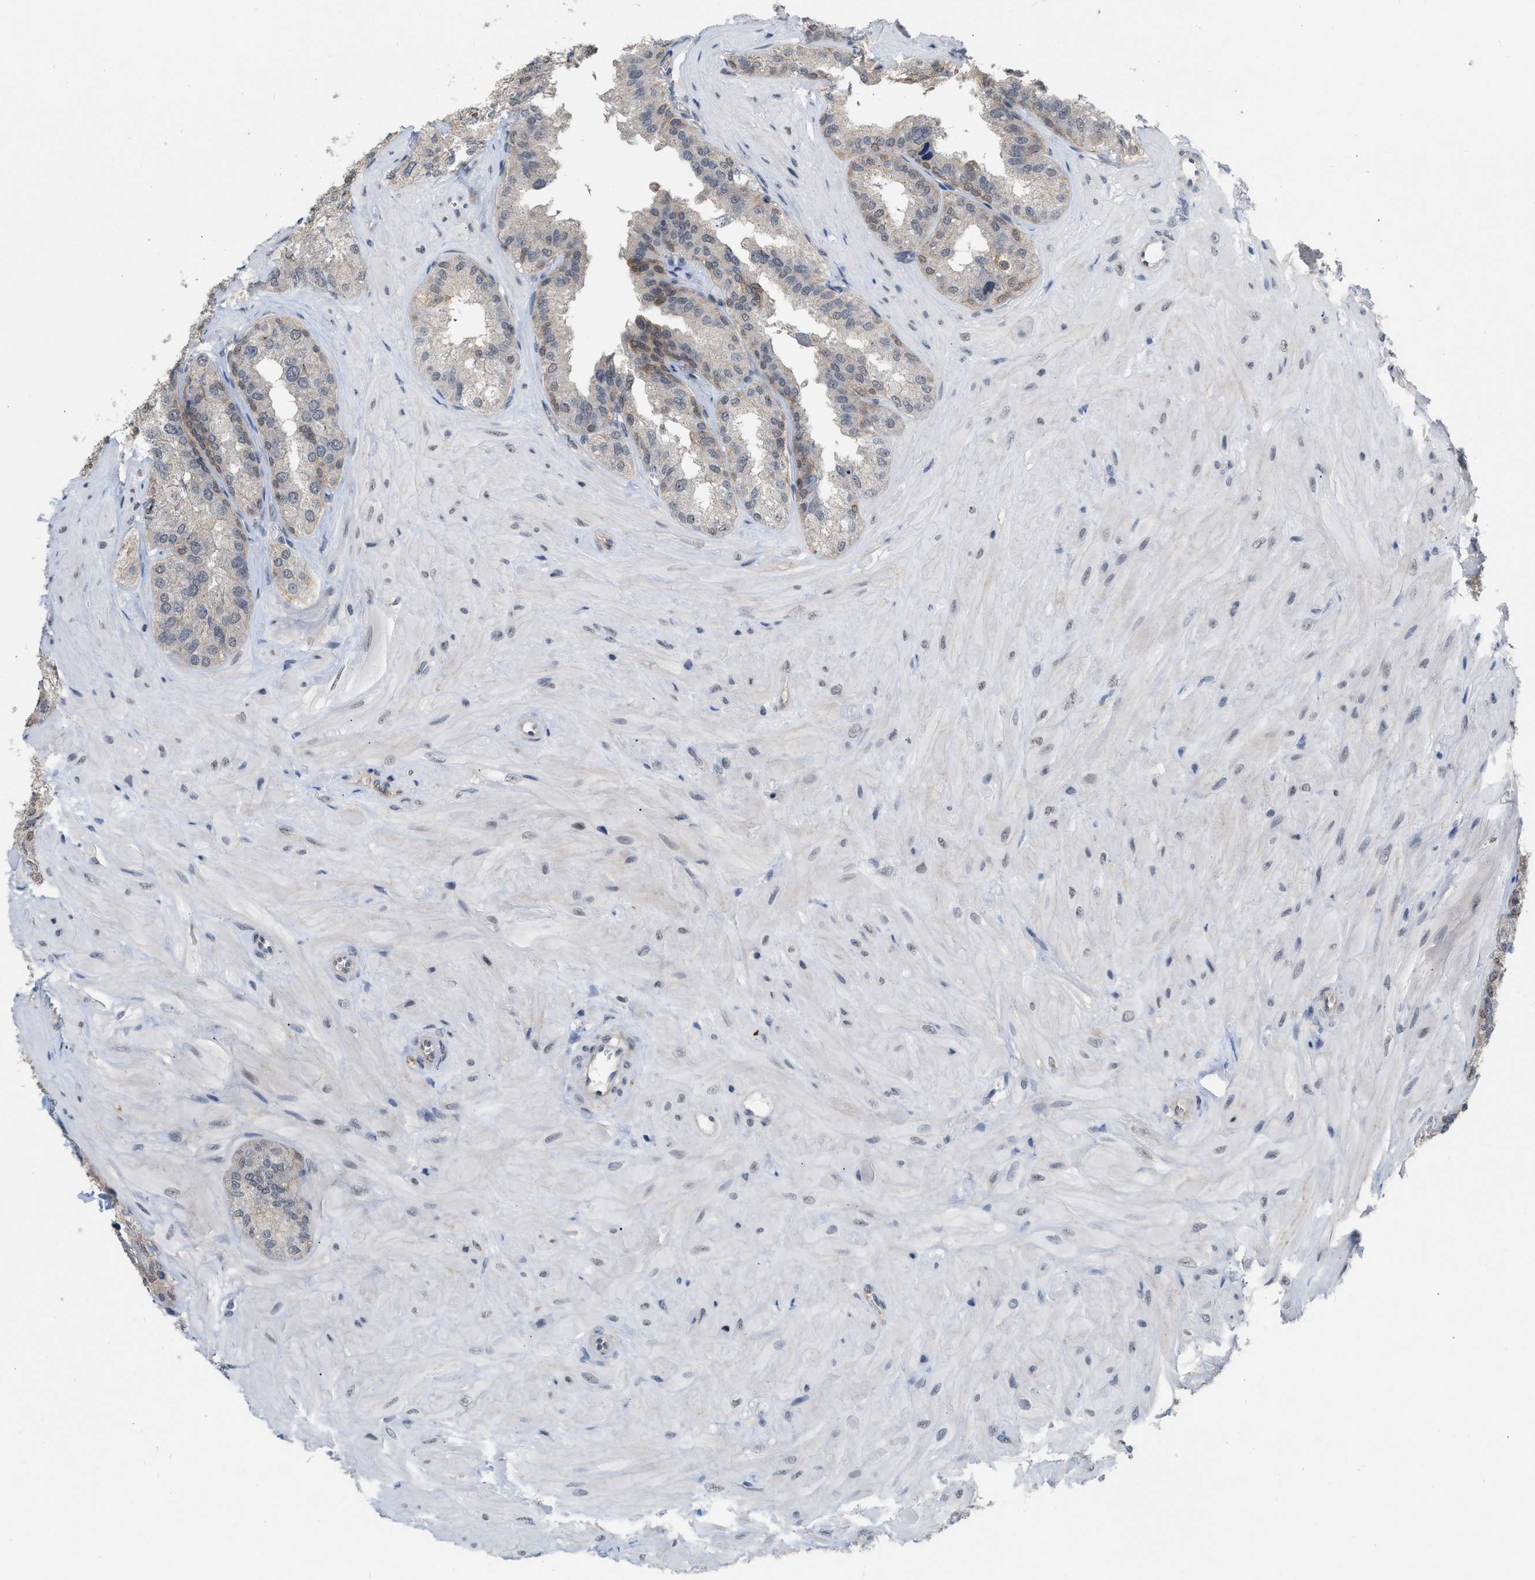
{"staining": {"intensity": "moderate", "quantity": "<25%", "location": "cytoplasmic/membranous"}, "tissue": "seminal vesicle", "cell_type": "Glandular cells", "image_type": "normal", "snomed": [{"axis": "morphology", "description": "Normal tissue, NOS"}, {"axis": "topography", "description": "Prostate"}, {"axis": "topography", "description": "Seminal veicle"}], "caption": "Seminal vesicle was stained to show a protein in brown. There is low levels of moderate cytoplasmic/membranous positivity in about <25% of glandular cells.", "gene": "BAIAP2L1", "patient": {"sex": "male", "age": 51}}